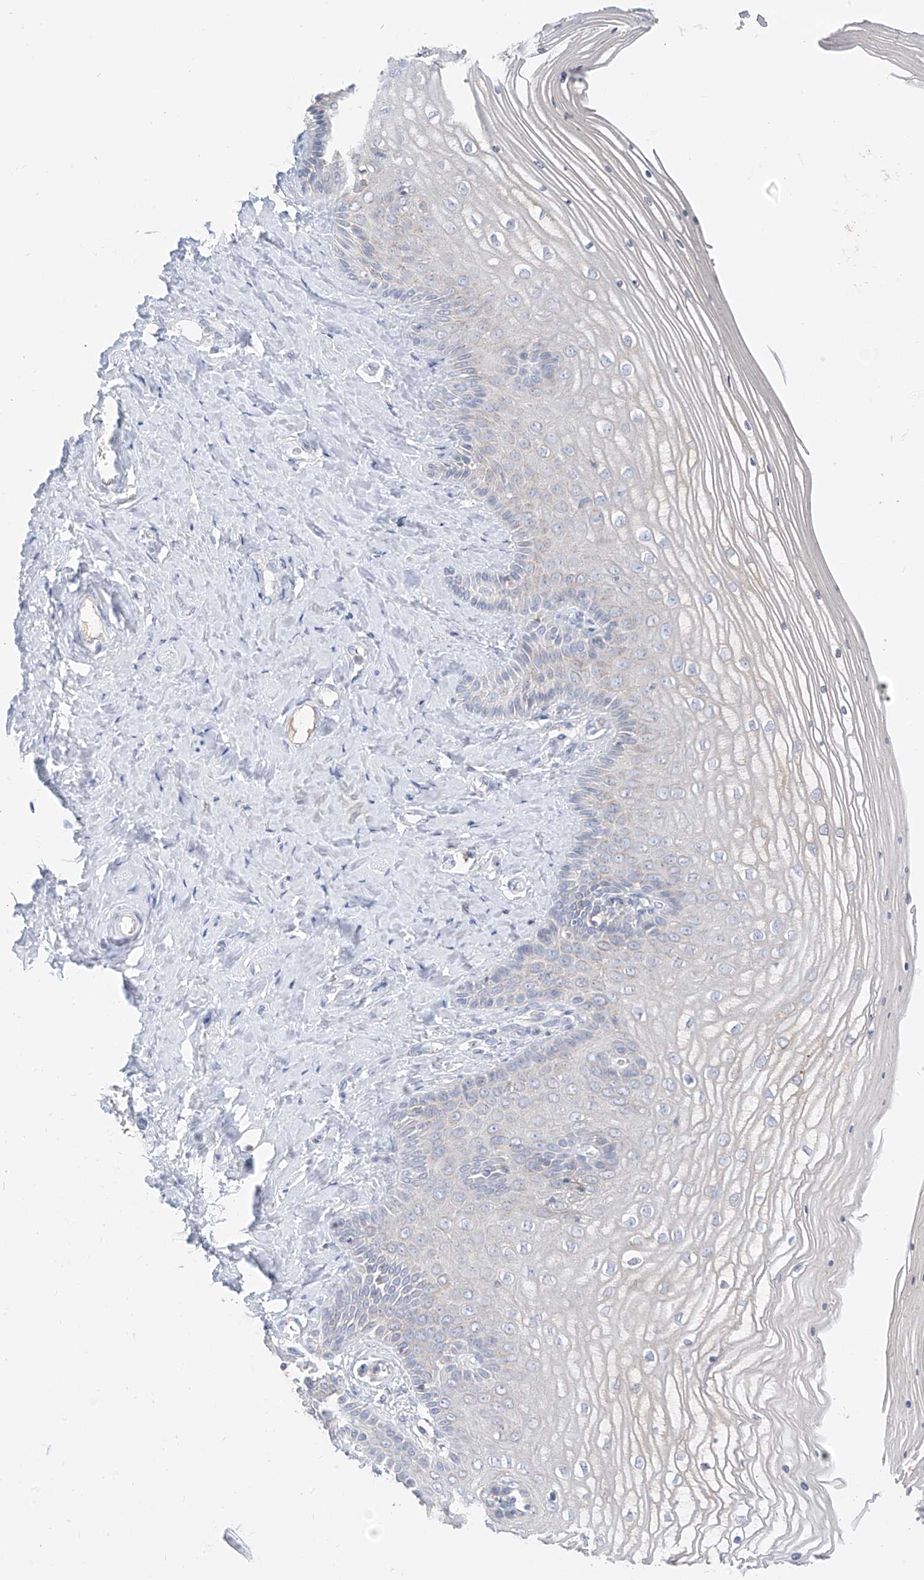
{"staining": {"intensity": "weak", "quantity": "<25%", "location": "cytoplasmic/membranous"}, "tissue": "vagina", "cell_type": "Squamous epithelial cells", "image_type": "normal", "snomed": [{"axis": "morphology", "description": "Normal tissue, NOS"}, {"axis": "topography", "description": "Vagina"}, {"axis": "topography", "description": "Cervix"}], "caption": "This is an immunohistochemistry (IHC) micrograph of benign vagina. There is no expression in squamous epithelial cells.", "gene": "RASA2", "patient": {"sex": "female", "age": 40}}